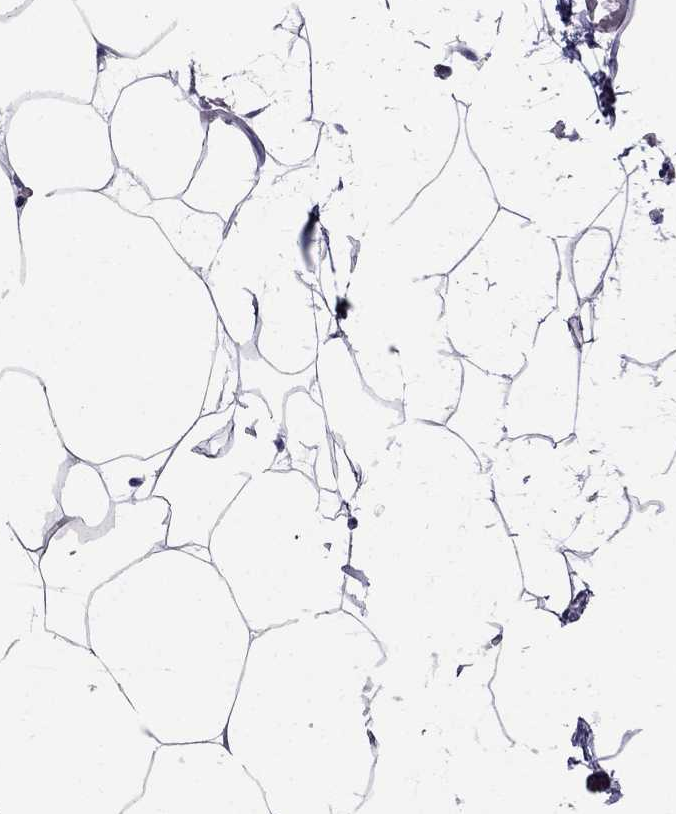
{"staining": {"intensity": "negative", "quantity": "none", "location": "none"}, "tissue": "adipose tissue", "cell_type": "Adipocytes", "image_type": "normal", "snomed": [{"axis": "morphology", "description": "Normal tissue, NOS"}, {"axis": "topography", "description": "Adipose tissue"}], "caption": "DAB immunohistochemical staining of normal human adipose tissue exhibits no significant staining in adipocytes.", "gene": "AQP9", "patient": {"sex": "male", "age": 57}}